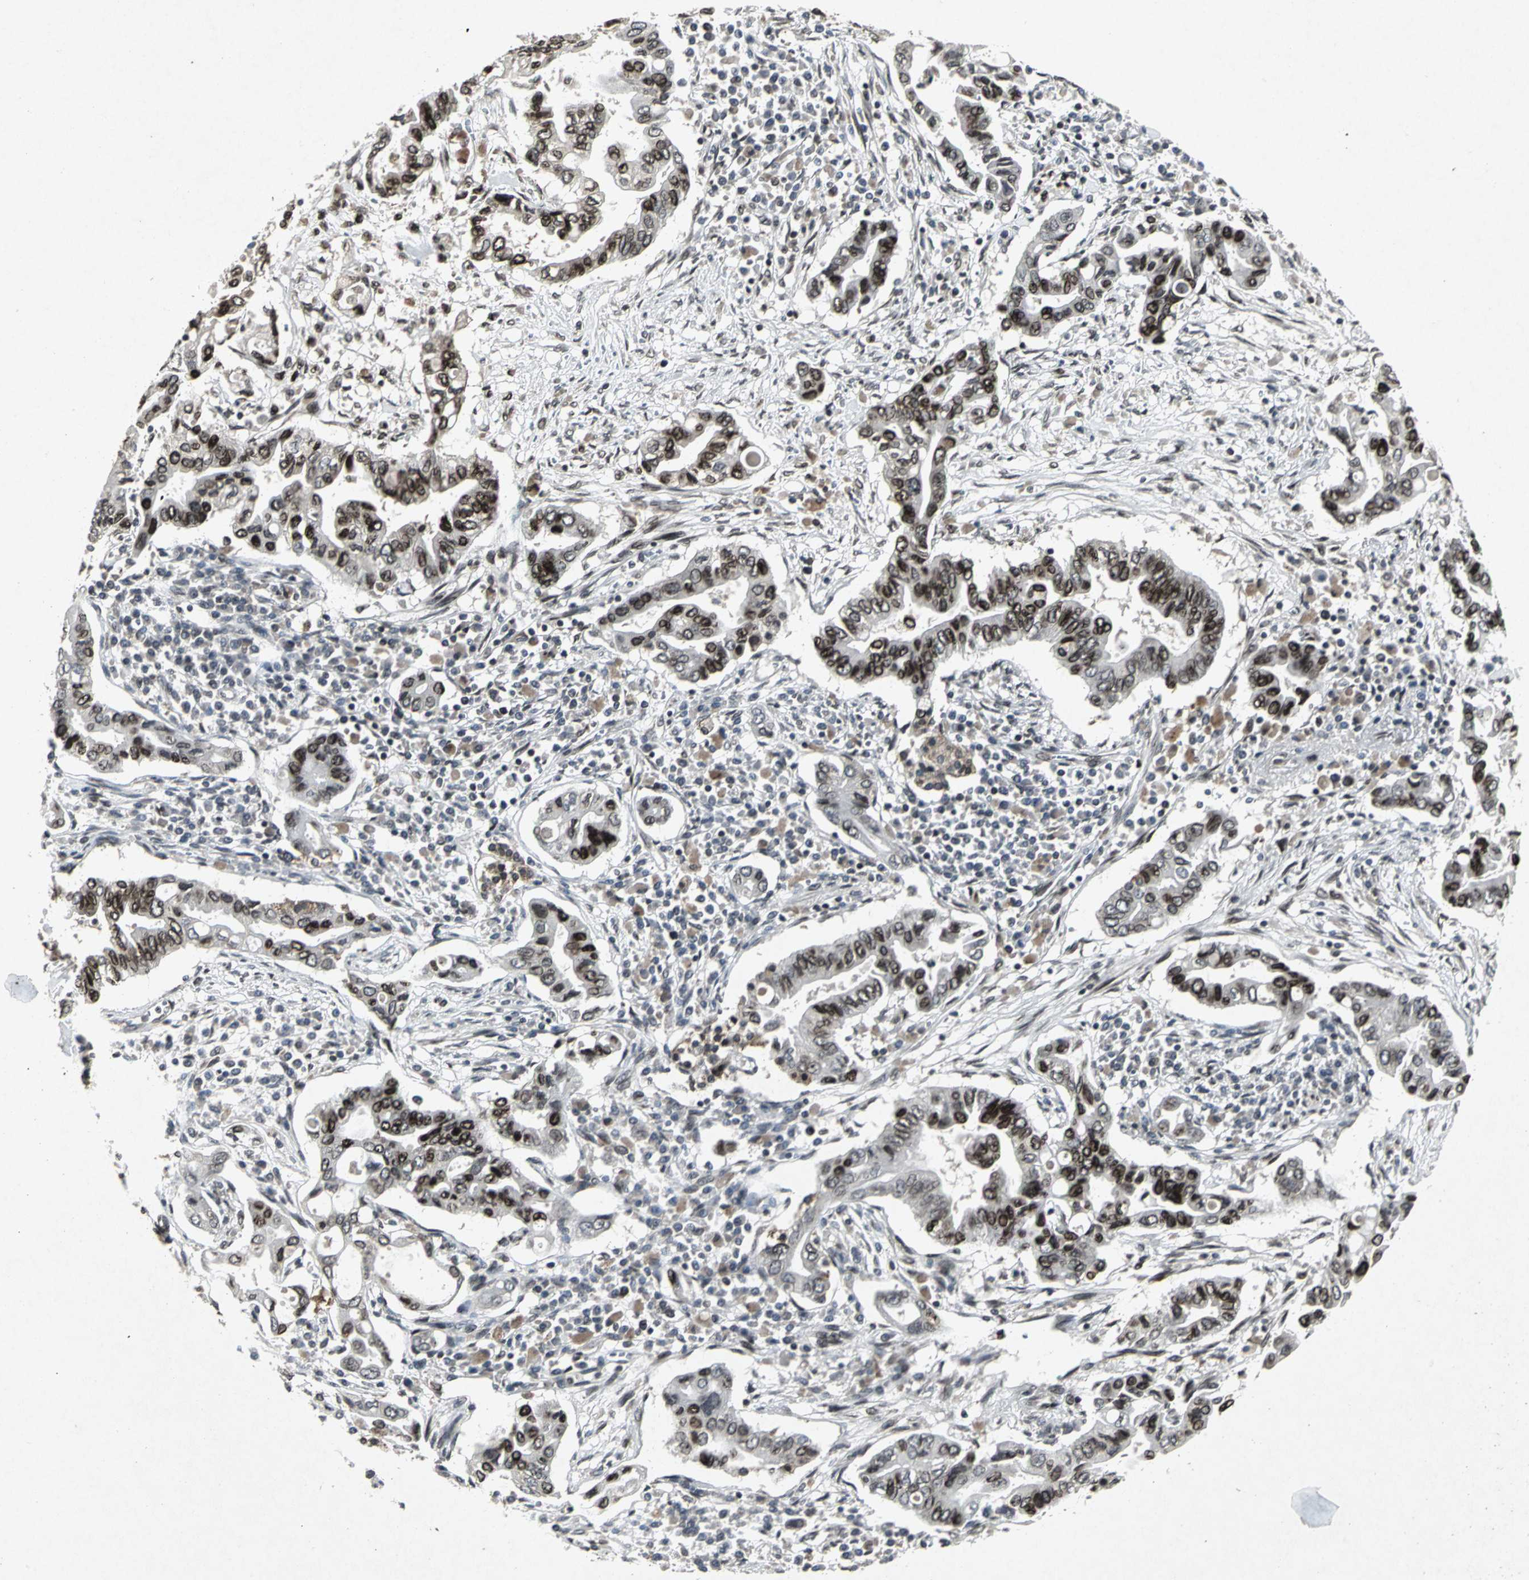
{"staining": {"intensity": "strong", "quantity": ">75%", "location": "nuclear"}, "tissue": "pancreatic cancer", "cell_type": "Tumor cells", "image_type": "cancer", "snomed": [{"axis": "morphology", "description": "Adenocarcinoma, NOS"}, {"axis": "topography", "description": "Pancreas"}], "caption": "Pancreatic cancer (adenocarcinoma) was stained to show a protein in brown. There is high levels of strong nuclear staining in approximately >75% of tumor cells.", "gene": "SH2B3", "patient": {"sex": "female", "age": 57}}